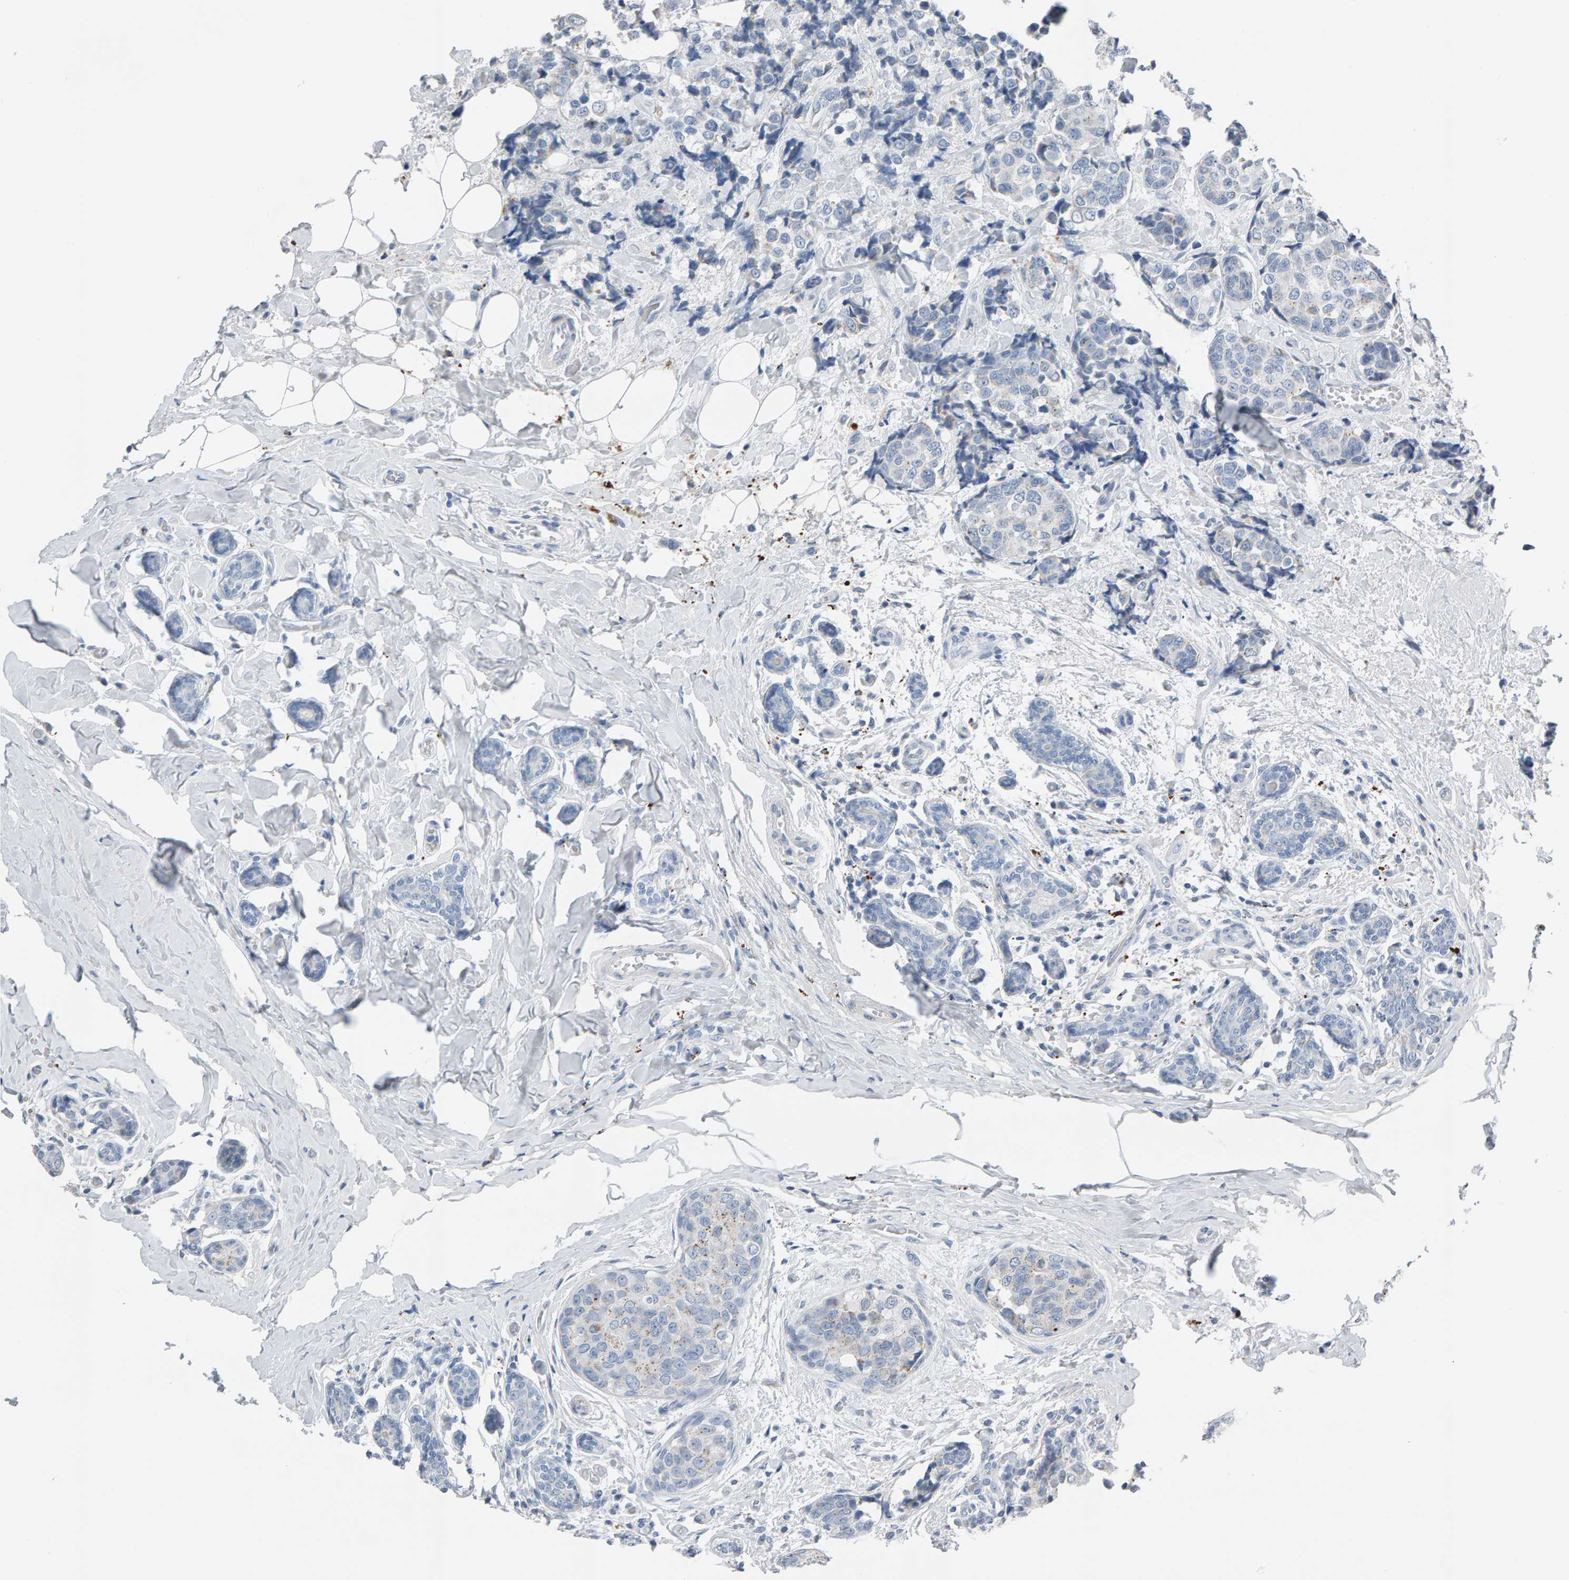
{"staining": {"intensity": "negative", "quantity": "none", "location": "none"}, "tissue": "breast cancer", "cell_type": "Tumor cells", "image_type": "cancer", "snomed": [{"axis": "morphology", "description": "Normal tissue, NOS"}, {"axis": "morphology", "description": "Duct carcinoma"}, {"axis": "topography", "description": "Breast"}], "caption": "Immunohistochemical staining of human breast cancer (intraductal carcinoma) displays no significant expression in tumor cells.", "gene": "IPPK", "patient": {"sex": "female", "age": 43}}